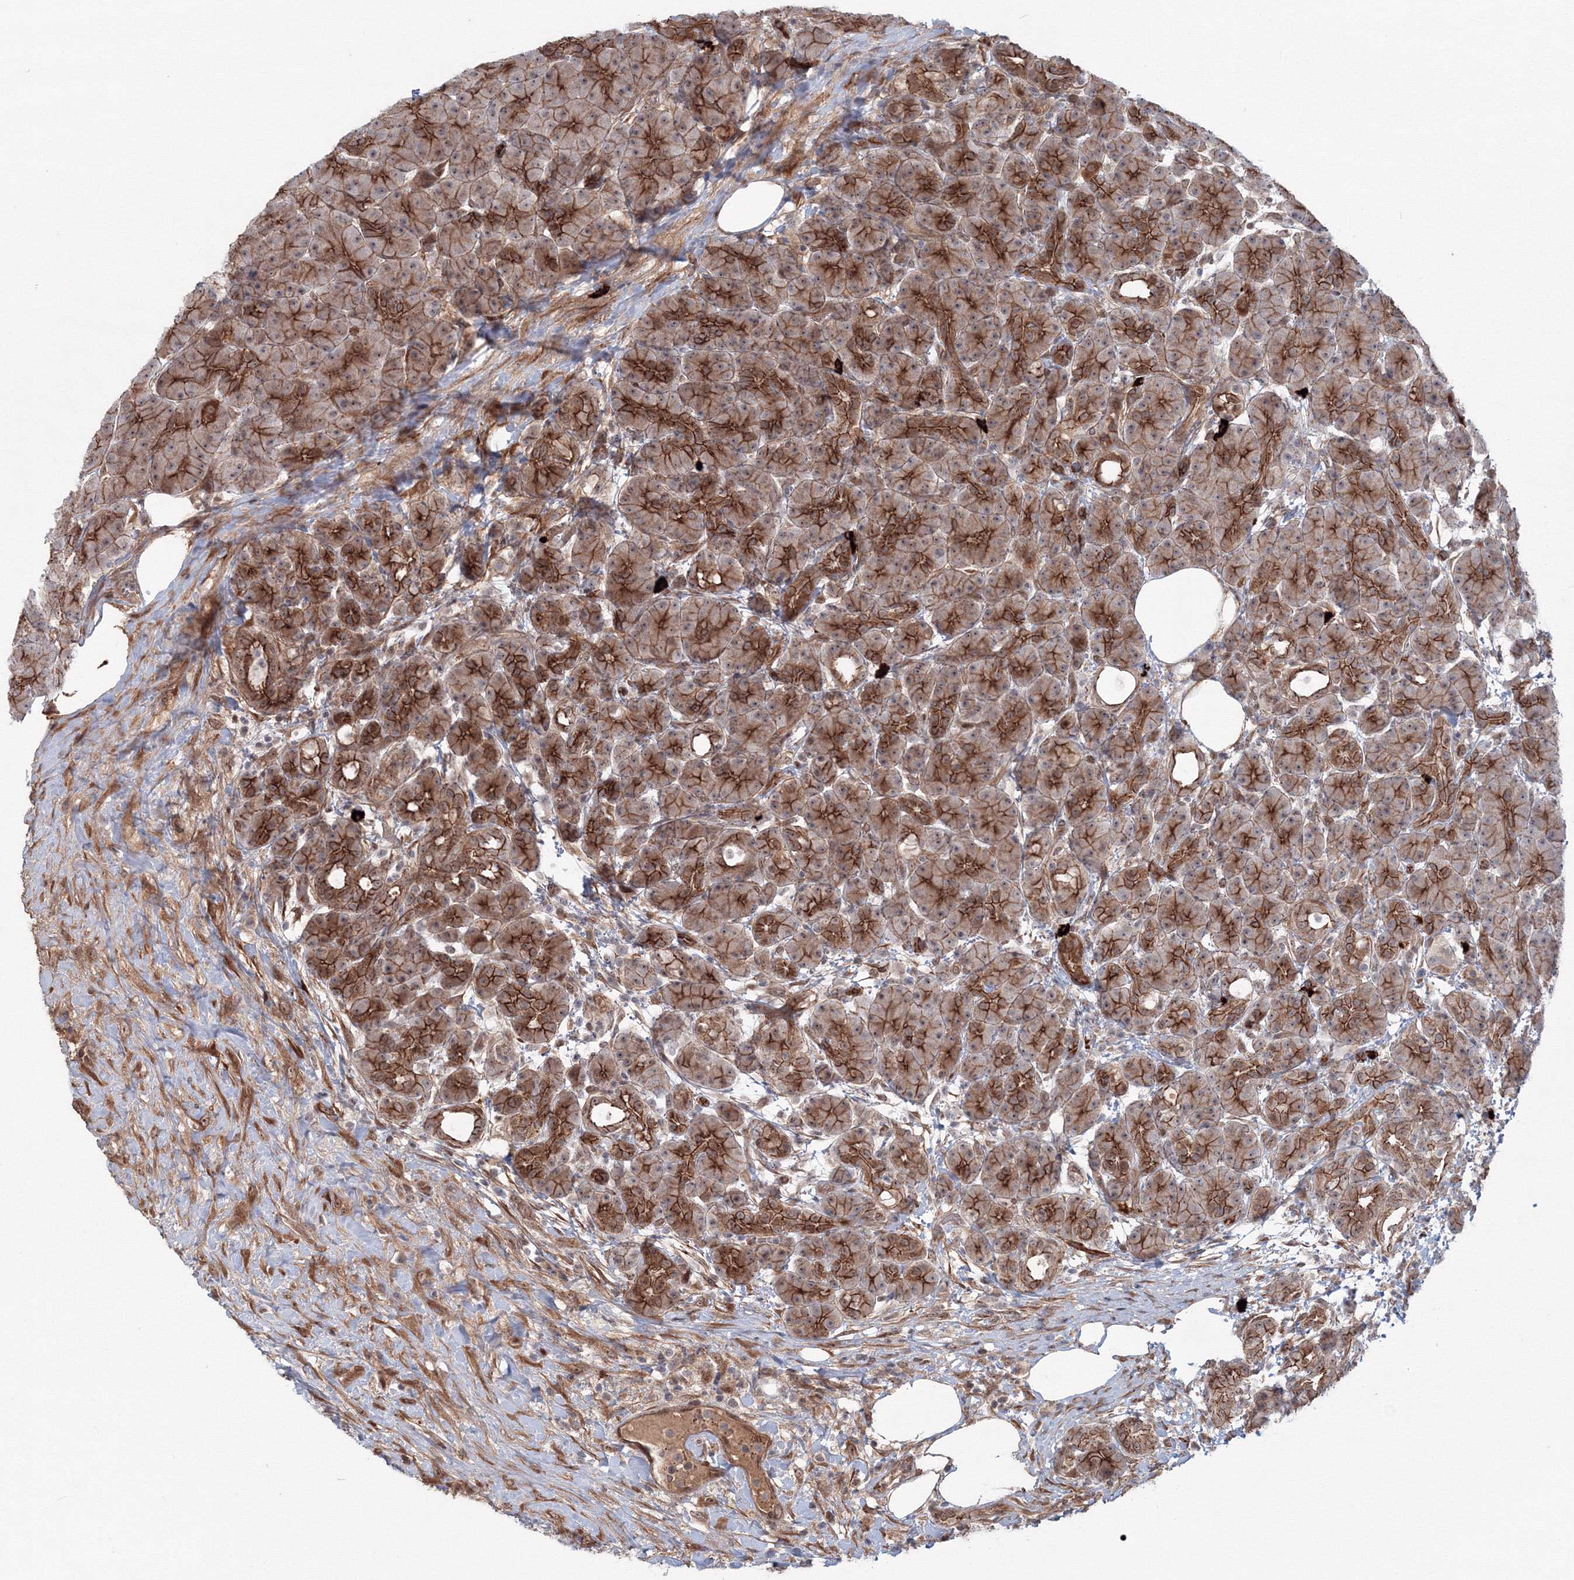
{"staining": {"intensity": "strong", "quantity": ">75%", "location": "cytoplasmic/membranous,nuclear"}, "tissue": "pancreas", "cell_type": "Exocrine glandular cells", "image_type": "normal", "snomed": [{"axis": "morphology", "description": "Normal tissue, NOS"}, {"axis": "topography", "description": "Pancreas"}], "caption": "Protein analysis of benign pancreas demonstrates strong cytoplasmic/membranous,nuclear positivity in about >75% of exocrine glandular cells. Using DAB (3,3'-diaminobenzidine) (brown) and hematoxylin (blue) stains, captured at high magnification using brightfield microscopy.", "gene": "SH3PXD2A", "patient": {"sex": "male", "age": 63}}